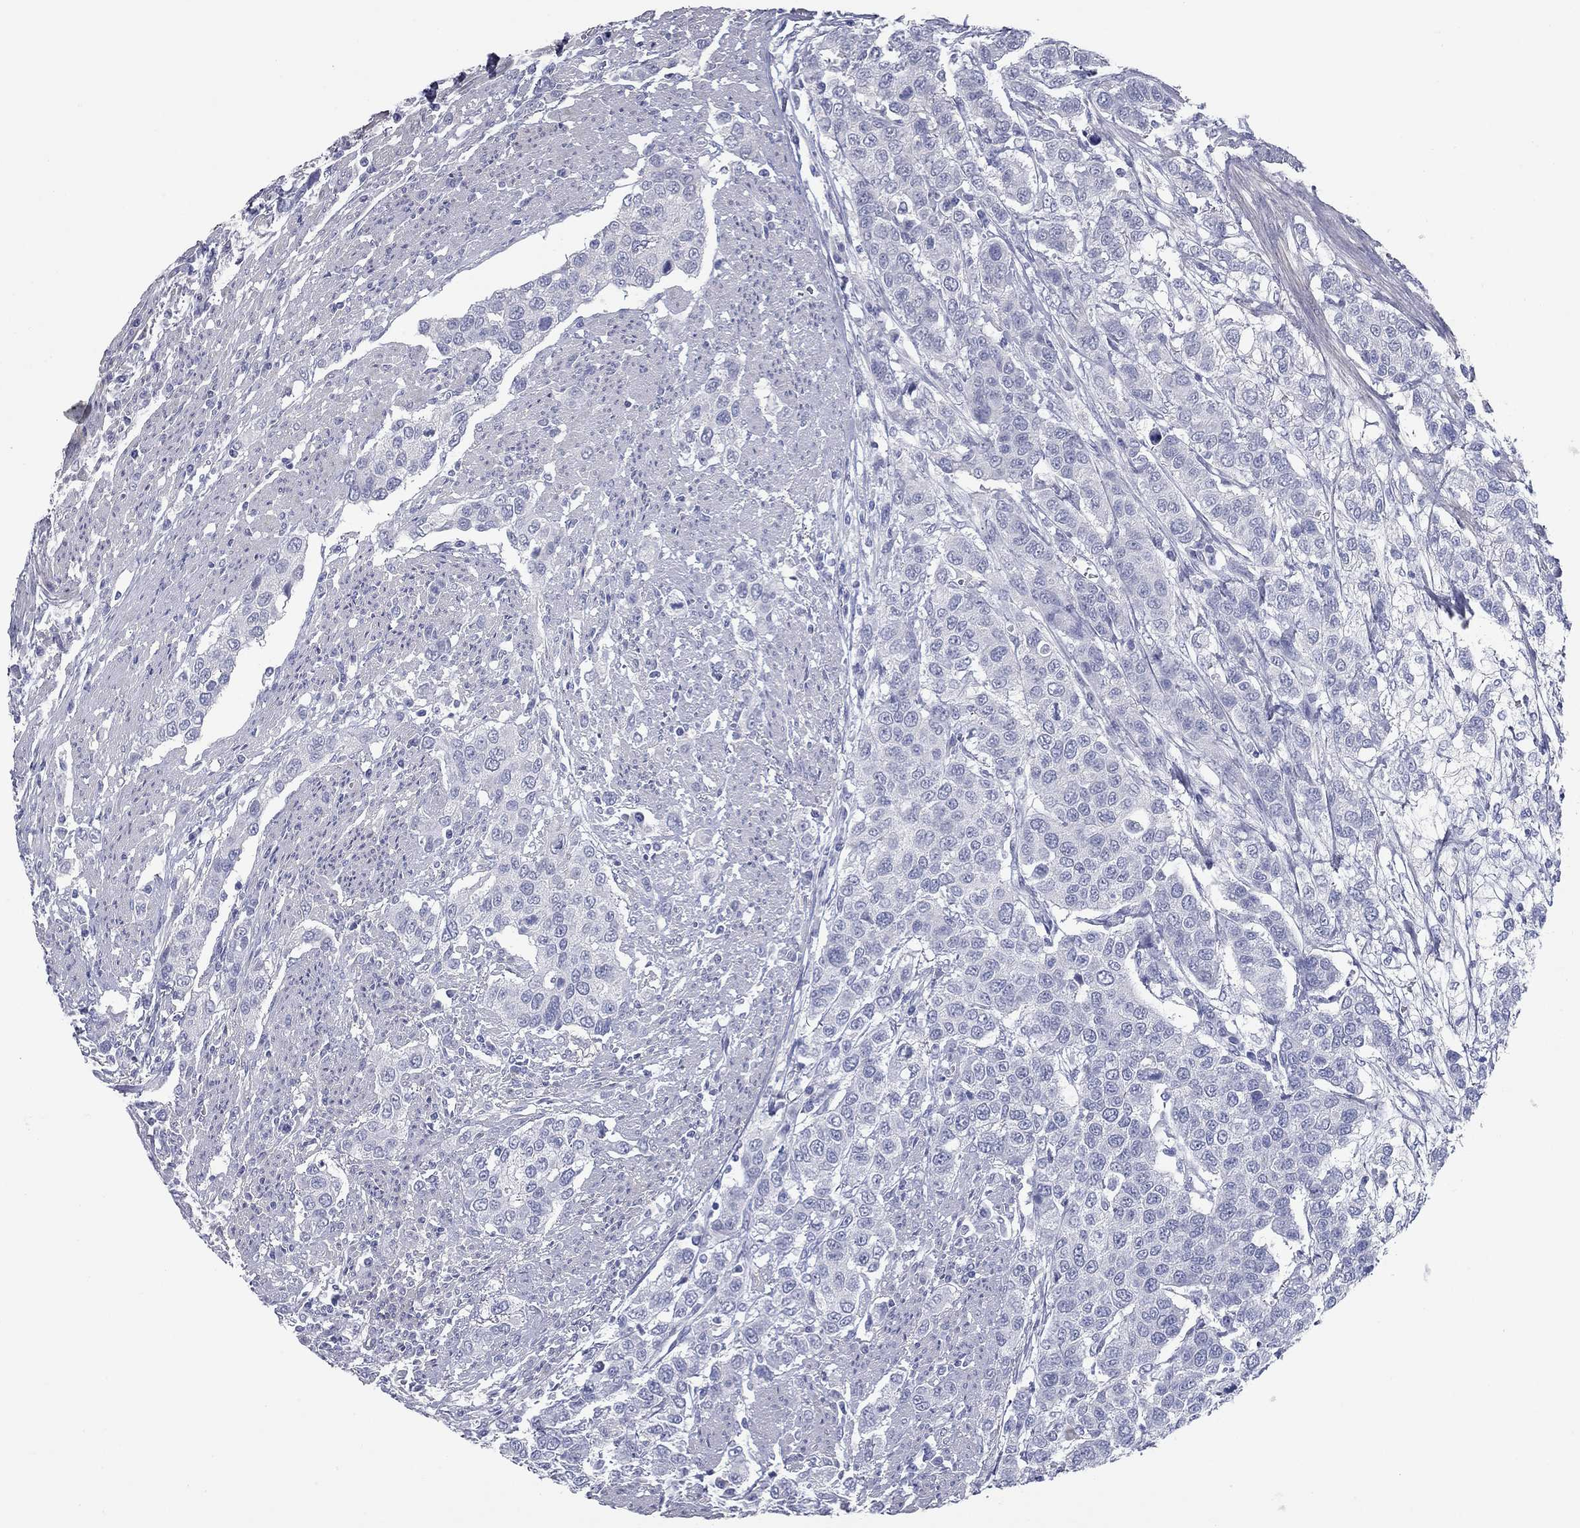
{"staining": {"intensity": "negative", "quantity": "none", "location": "none"}, "tissue": "urothelial cancer", "cell_type": "Tumor cells", "image_type": "cancer", "snomed": [{"axis": "morphology", "description": "Urothelial carcinoma, High grade"}, {"axis": "topography", "description": "Urinary bladder"}], "caption": "An immunohistochemistry (IHC) micrograph of urothelial carcinoma (high-grade) is shown. There is no staining in tumor cells of urothelial carcinoma (high-grade). (DAB immunohistochemistry (IHC), high magnification).", "gene": "KIRREL2", "patient": {"sex": "female", "age": 58}}